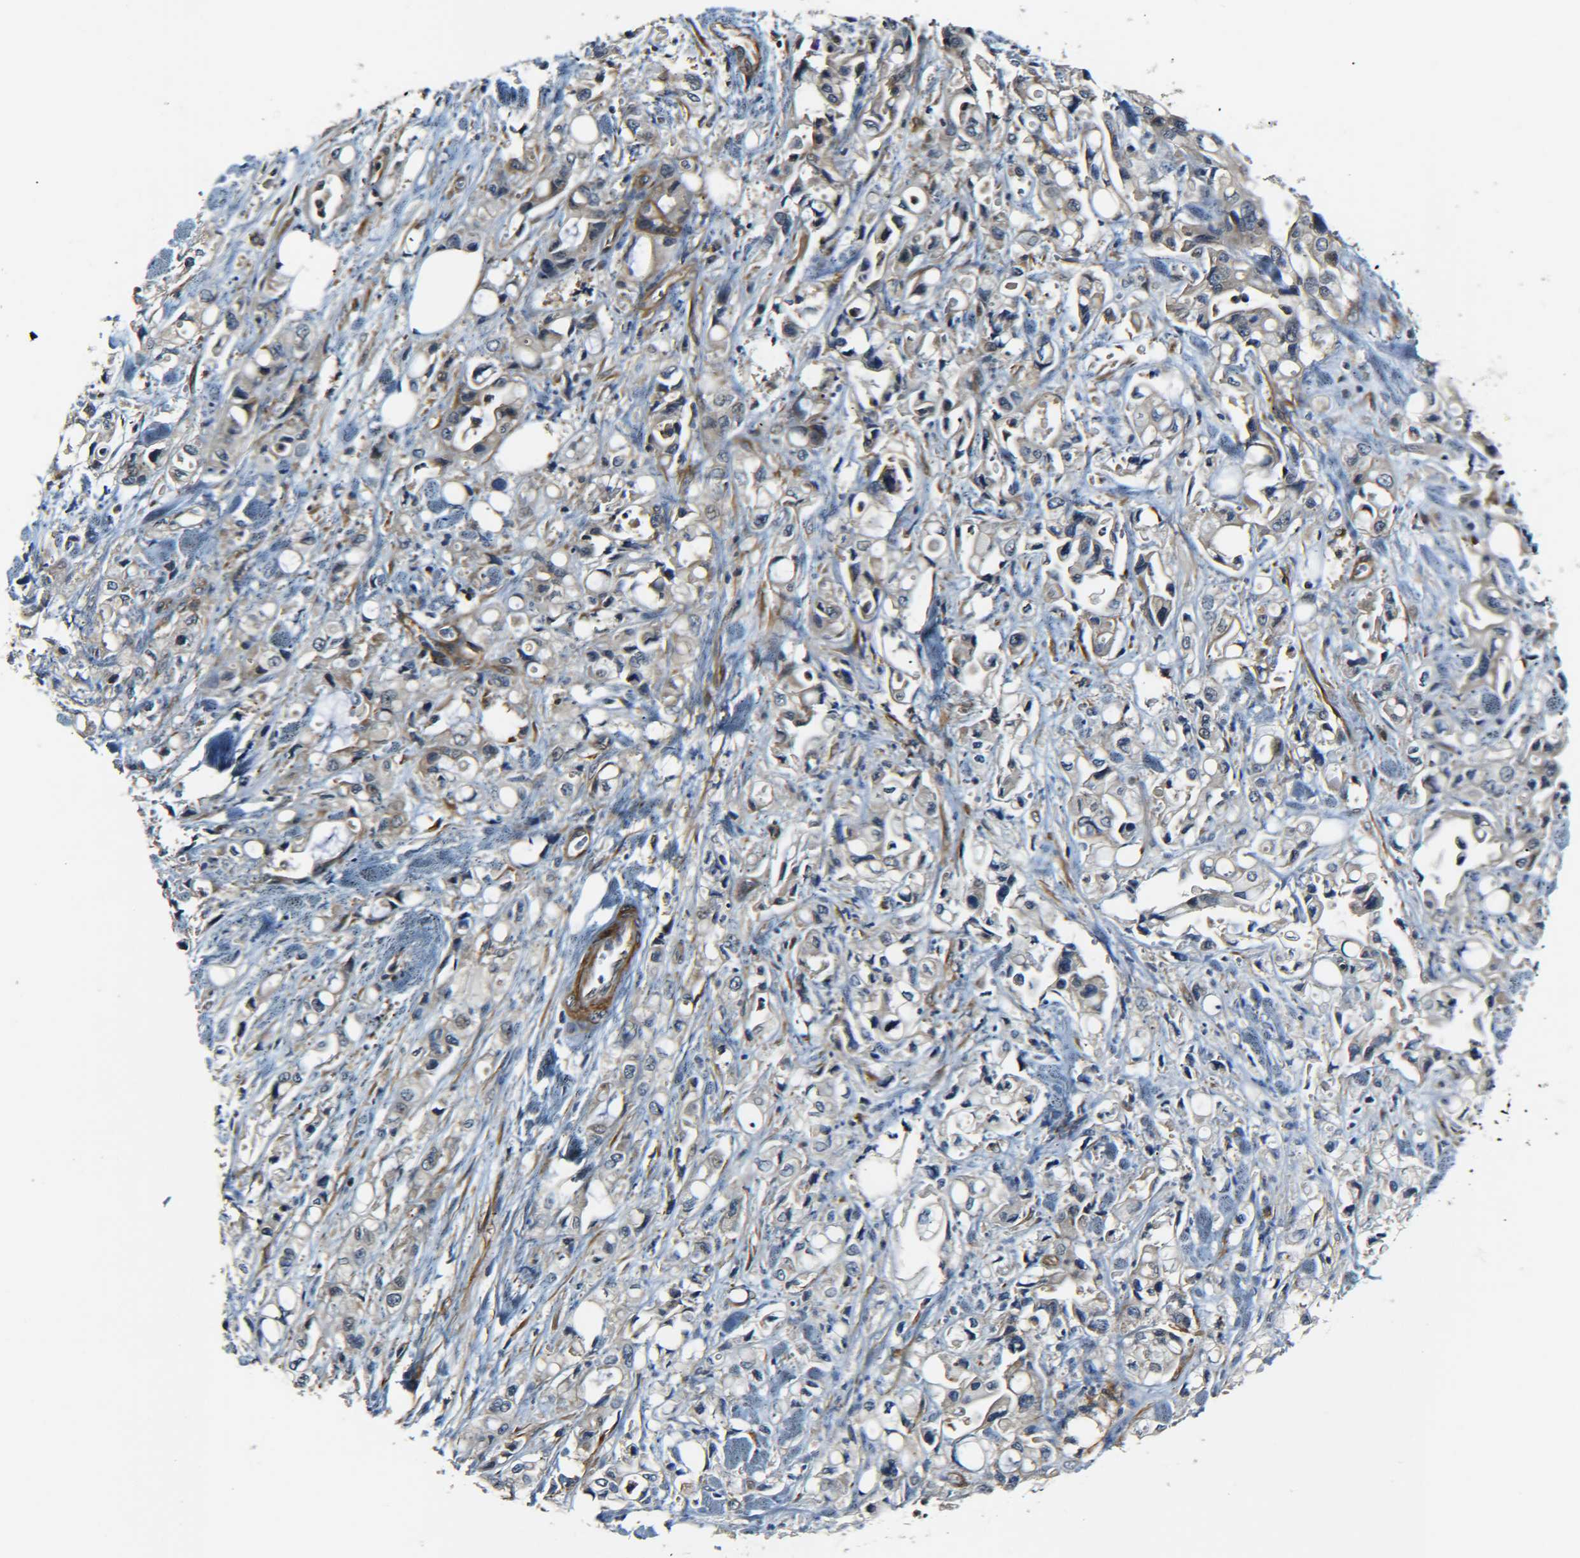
{"staining": {"intensity": "negative", "quantity": "none", "location": "none"}, "tissue": "pancreatic cancer", "cell_type": "Tumor cells", "image_type": "cancer", "snomed": [{"axis": "morphology", "description": "Adenocarcinoma, NOS"}, {"axis": "topography", "description": "Pancreas"}], "caption": "High power microscopy micrograph of an IHC histopathology image of adenocarcinoma (pancreatic), revealing no significant staining in tumor cells.", "gene": "MEIS1", "patient": {"sex": "male", "age": 70}}